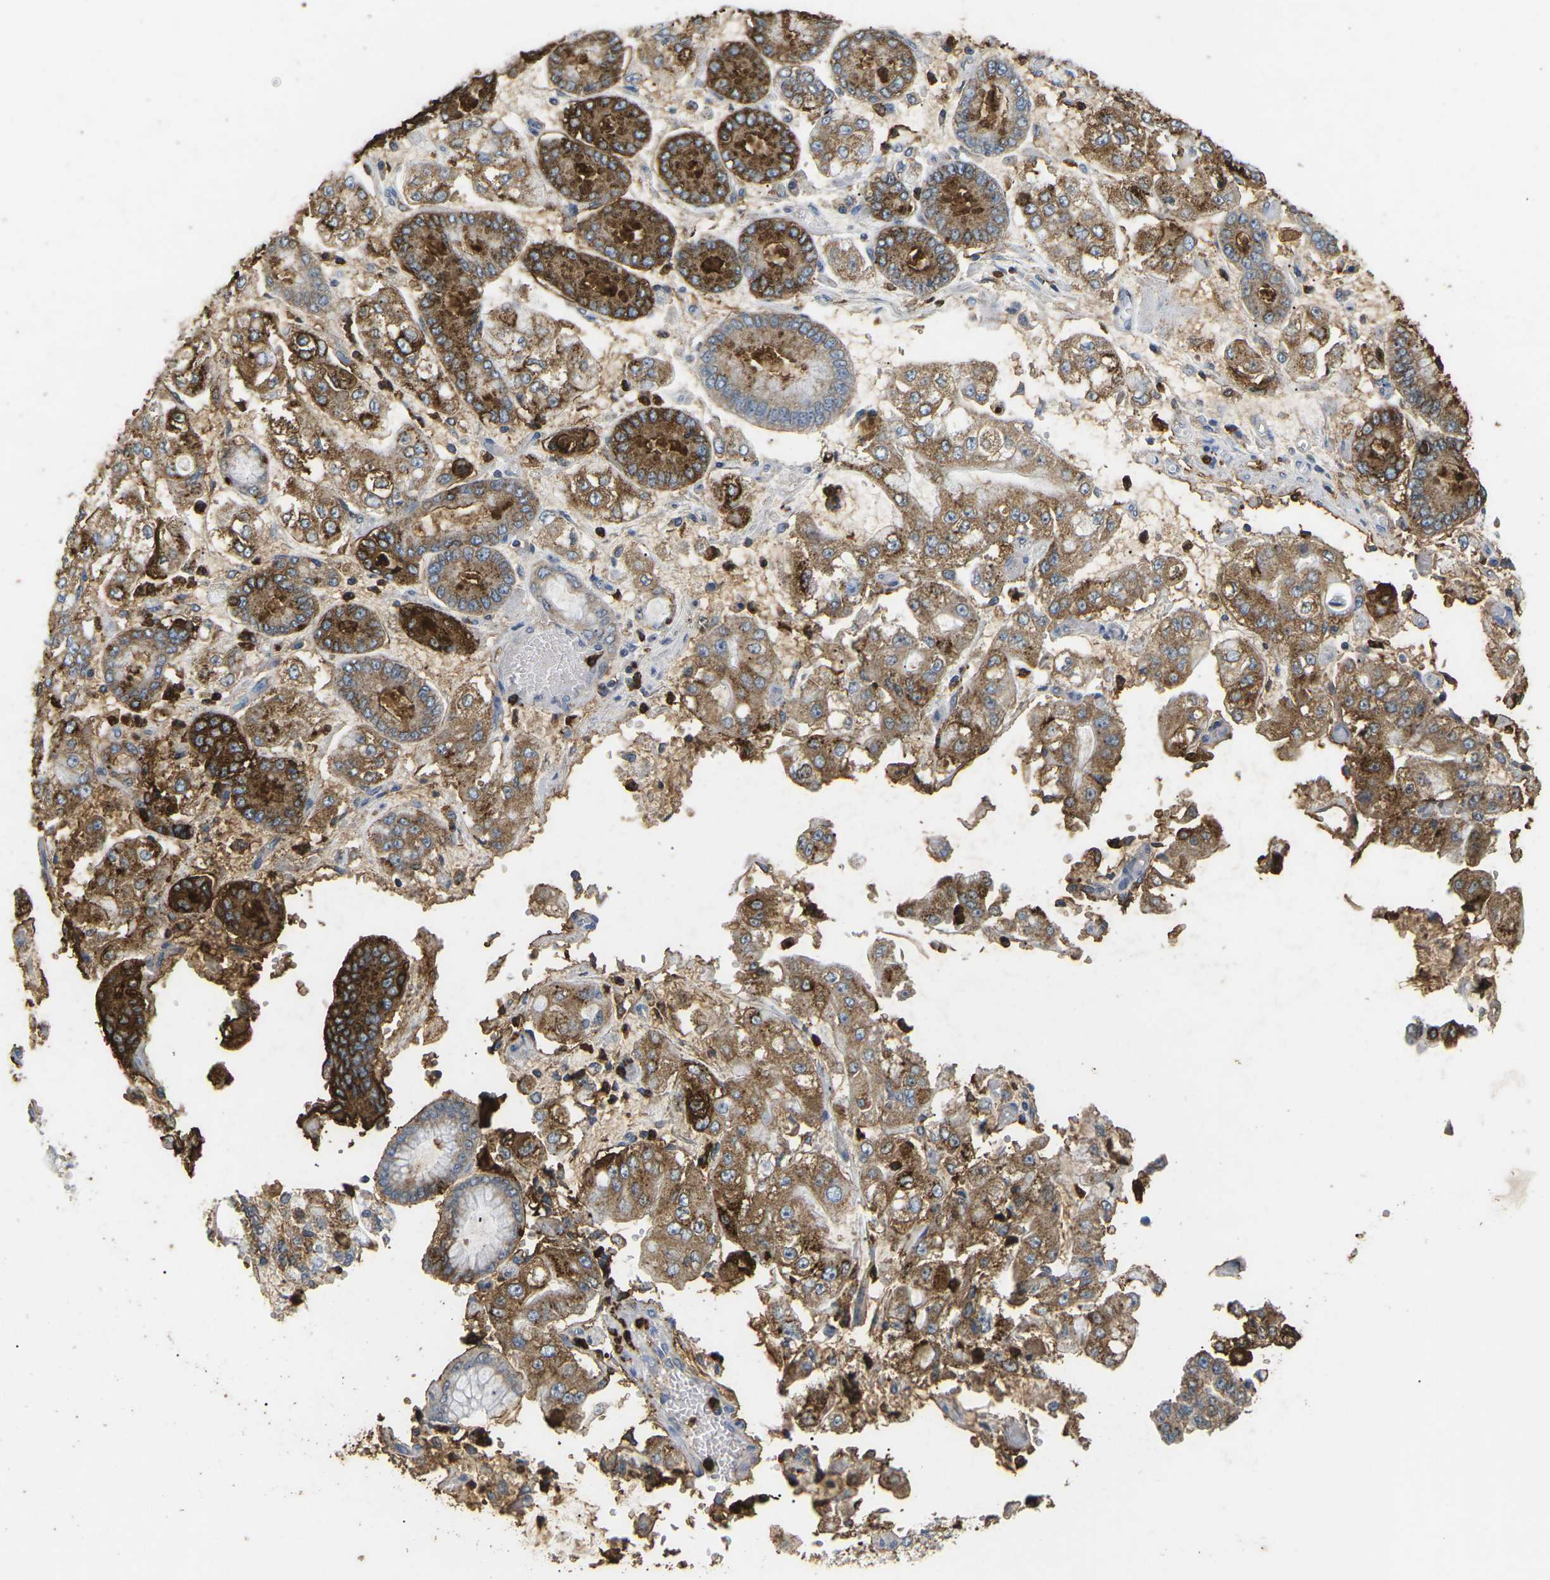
{"staining": {"intensity": "moderate", "quantity": ">75%", "location": "cytoplasmic/membranous"}, "tissue": "stomach cancer", "cell_type": "Tumor cells", "image_type": "cancer", "snomed": [{"axis": "morphology", "description": "Adenocarcinoma, NOS"}, {"axis": "topography", "description": "Stomach"}], "caption": "The photomicrograph displays immunohistochemical staining of stomach cancer (adenocarcinoma). There is moderate cytoplasmic/membranous staining is identified in approximately >75% of tumor cells.", "gene": "ADM", "patient": {"sex": "male", "age": 76}}